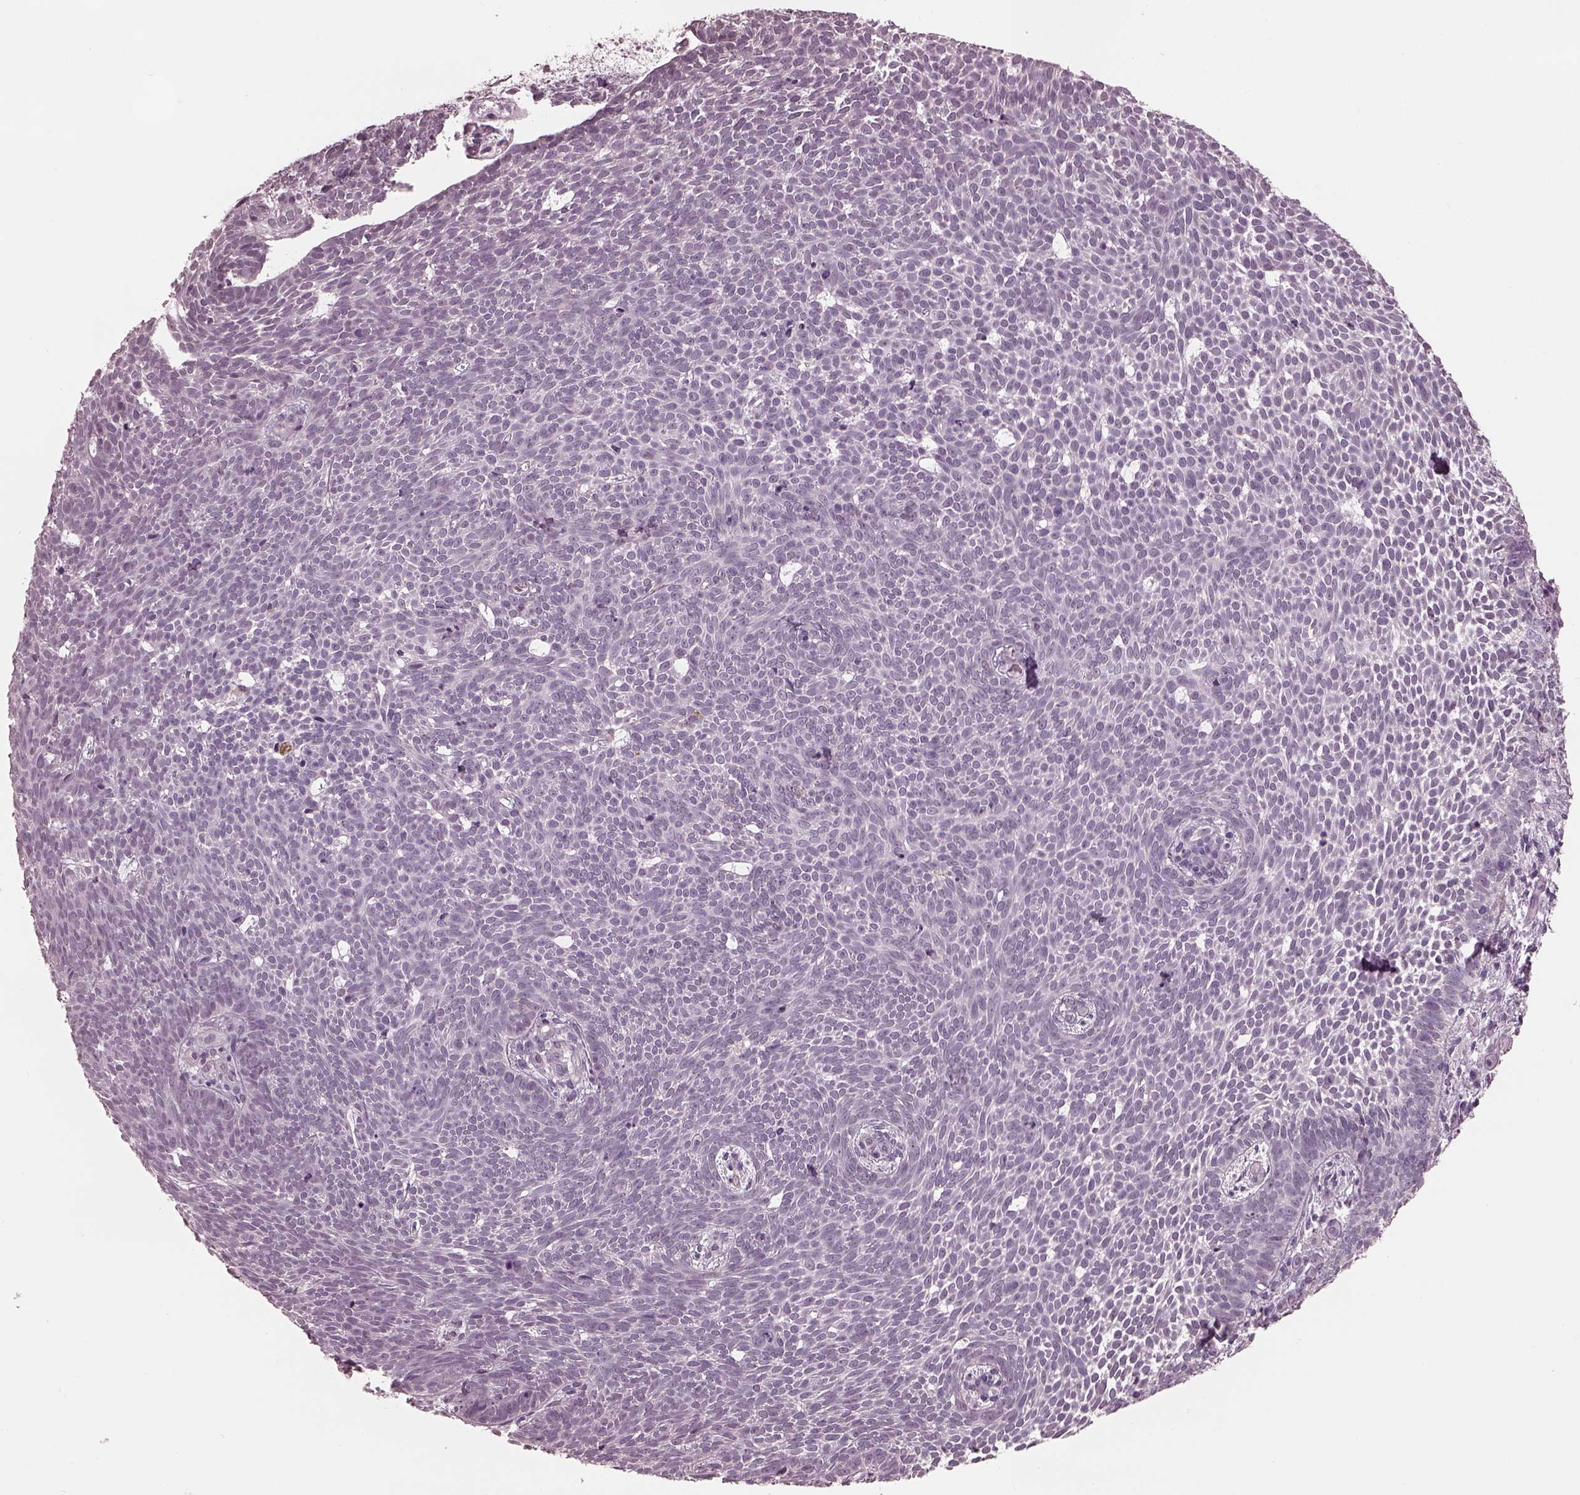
{"staining": {"intensity": "negative", "quantity": "none", "location": "none"}, "tissue": "skin cancer", "cell_type": "Tumor cells", "image_type": "cancer", "snomed": [{"axis": "morphology", "description": "Basal cell carcinoma"}, {"axis": "topography", "description": "Skin"}], "caption": "A photomicrograph of skin basal cell carcinoma stained for a protein exhibits no brown staining in tumor cells.", "gene": "OPTC", "patient": {"sex": "male", "age": 59}}